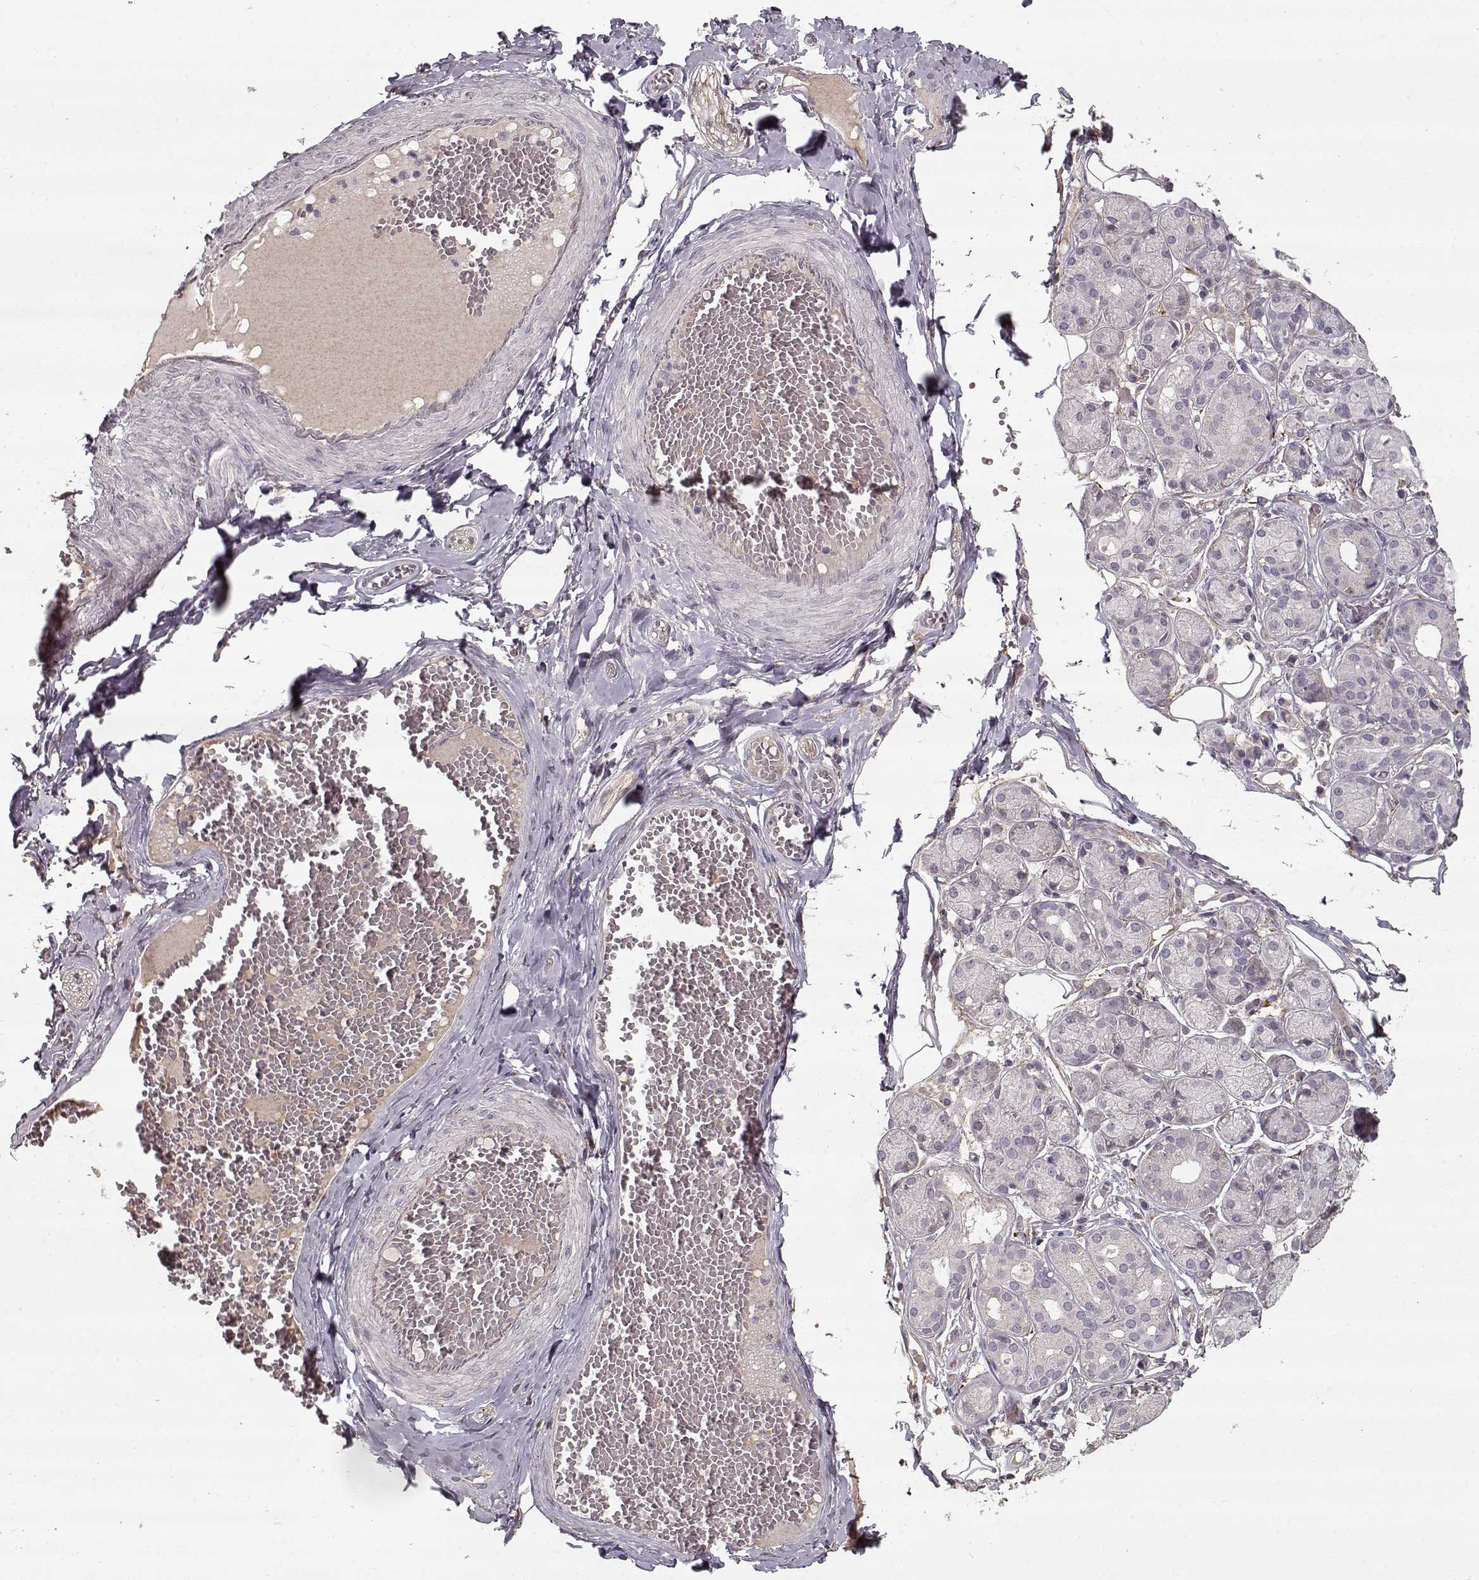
{"staining": {"intensity": "negative", "quantity": "none", "location": "none"}, "tissue": "salivary gland", "cell_type": "Glandular cells", "image_type": "normal", "snomed": [{"axis": "morphology", "description": "Normal tissue, NOS"}, {"axis": "topography", "description": "Salivary gland"}, {"axis": "topography", "description": "Peripheral nerve tissue"}], "caption": "The photomicrograph reveals no staining of glandular cells in benign salivary gland. (Immunohistochemistry (ihc), brightfield microscopy, high magnification).", "gene": "LAMA2", "patient": {"sex": "male", "age": 71}}